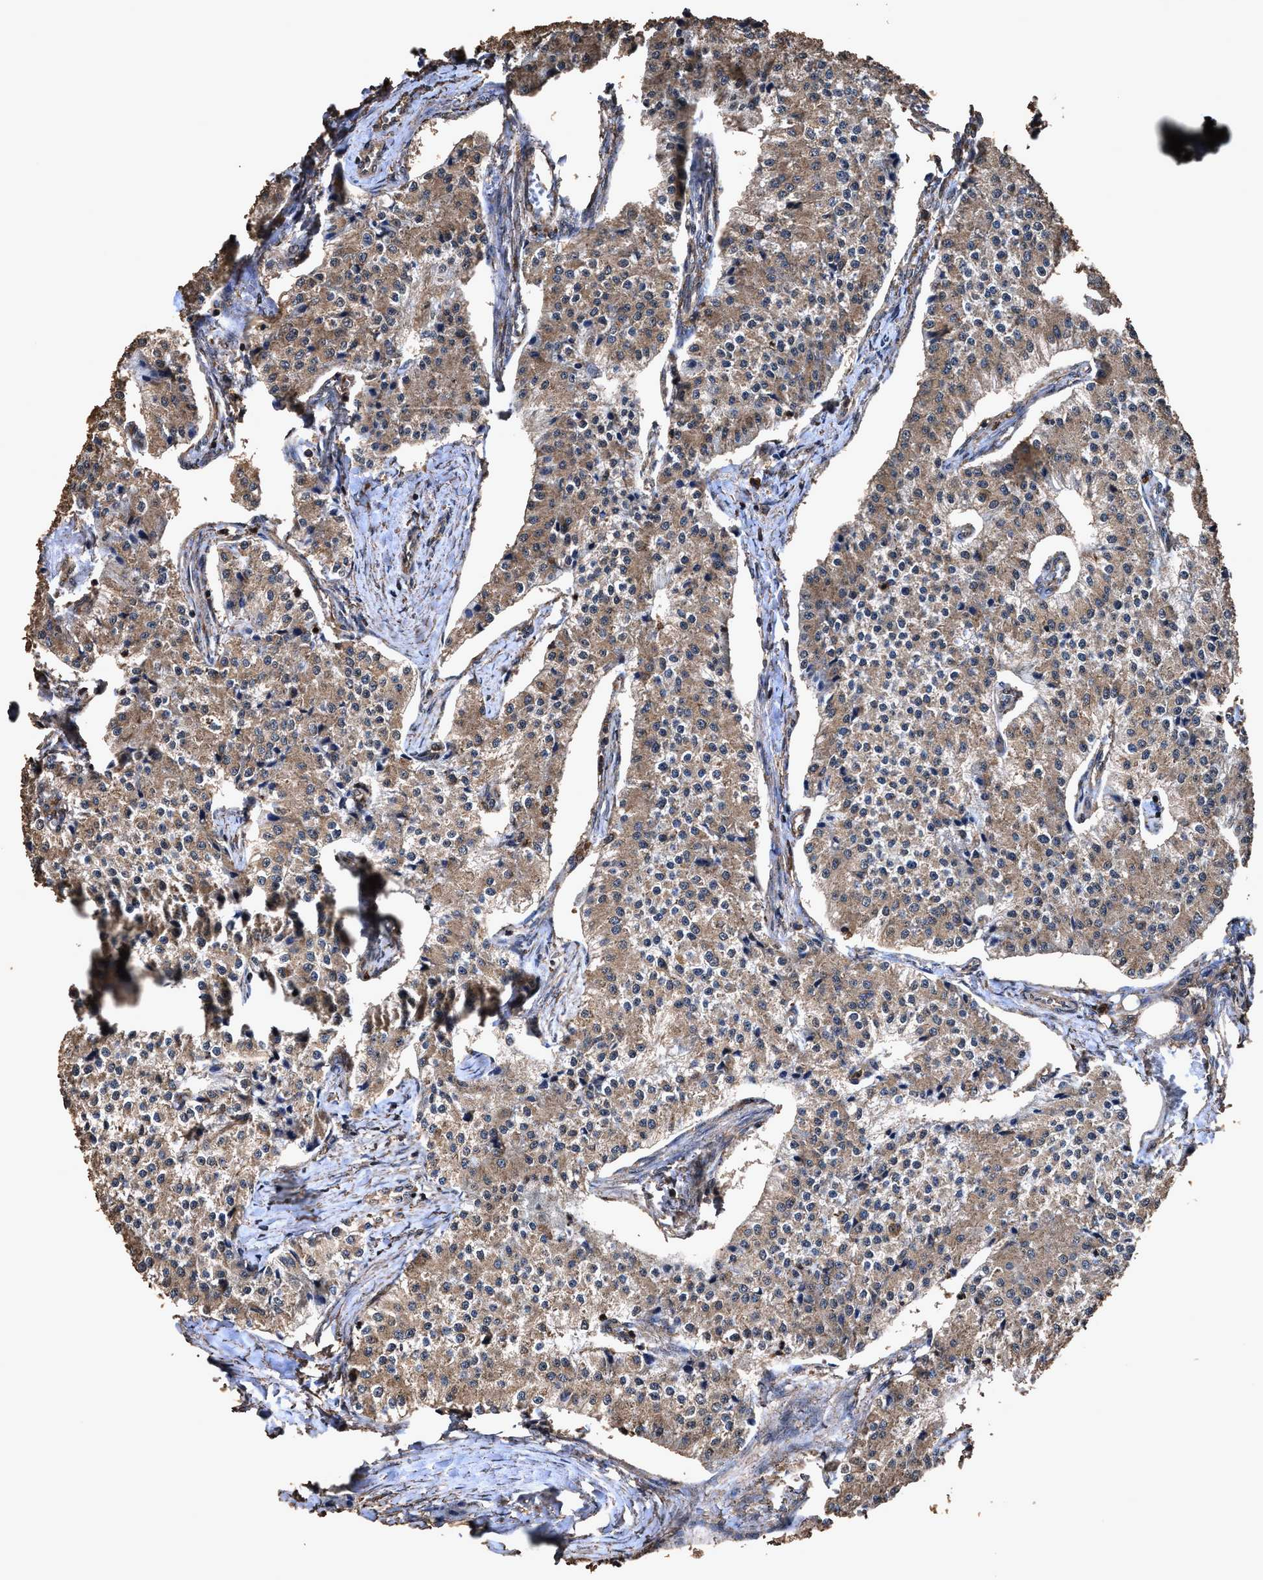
{"staining": {"intensity": "moderate", "quantity": ">75%", "location": "cytoplasmic/membranous"}, "tissue": "carcinoid", "cell_type": "Tumor cells", "image_type": "cancer", "snomed": [{"axis": "morphology", "description": "Carcinoid, malignant, NOS"}, {"axis": "topography", "description": "Colon"}], "caption": "The histopathology image displays staining of malignant carcinoid, revealing moderate cytoplasmic/membranous protein positivity (brown color) within tumor cells.", "gene": "ZMYND19", "patient": {"sex": "female", "age": 52}}